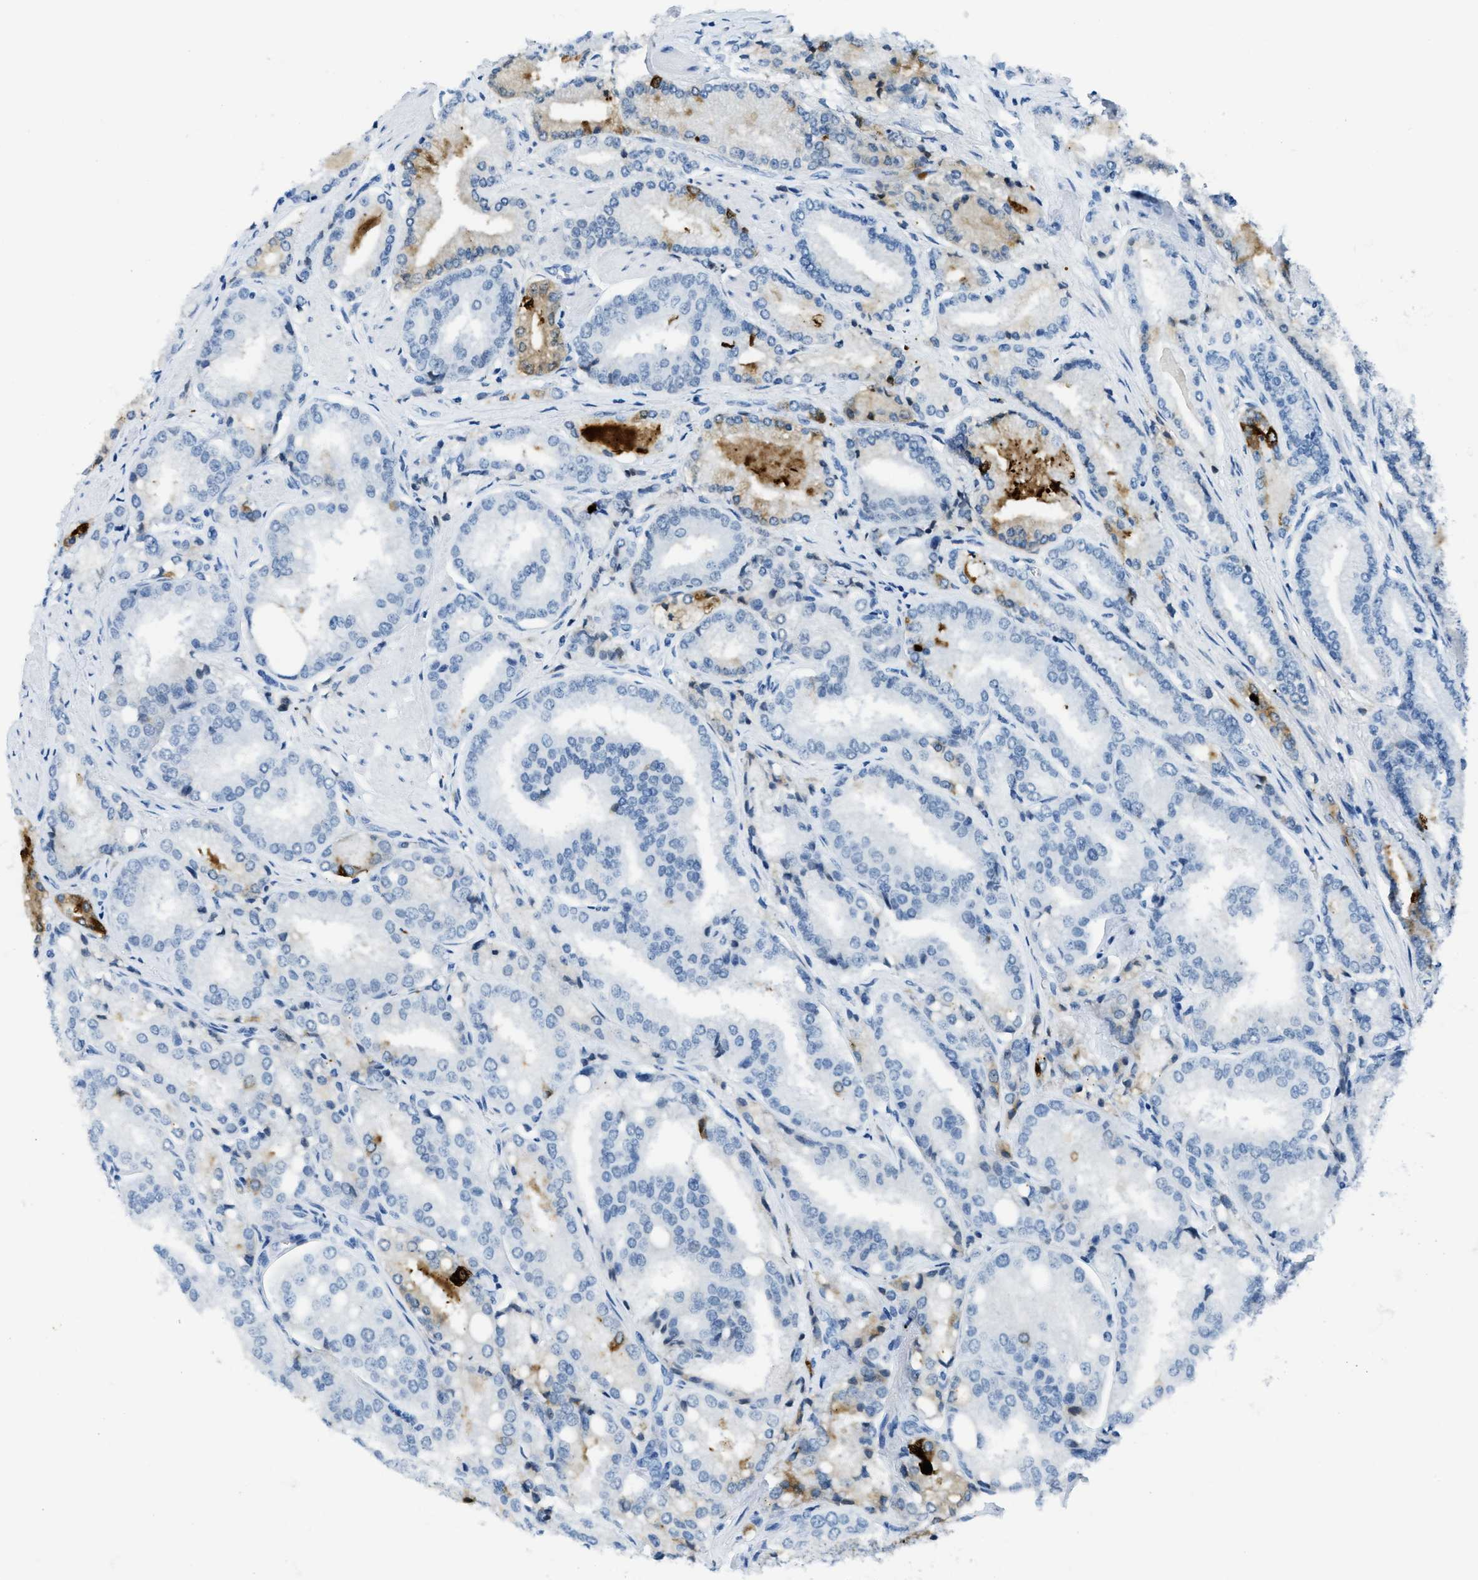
{"staining": {"intensity": "moderate", "quantity": "<25%", "location": "cytoplasmic/membranous"}, "tissue": "prostate cancer", "cell_type": "Tumor cells", "image_type": "cancer", "snomed": [{"axis": "morphology", "description": "Adenocarcinoma, High grade"}, {"axis": "topography", "description": "Prostate"}], "caption": "Brown immunohistochemical staining in human prostate adenocarcinoma (high-grade) demonstrates moderate cytoplasmic/membranous expression in about <25% of tumor cells. Immunohistochemistry (ihc) stains the protein in brown and the nuclei are stained blue.", "gene": "PLA2G2A", "patient": {"sex": "male", "age": 50}}